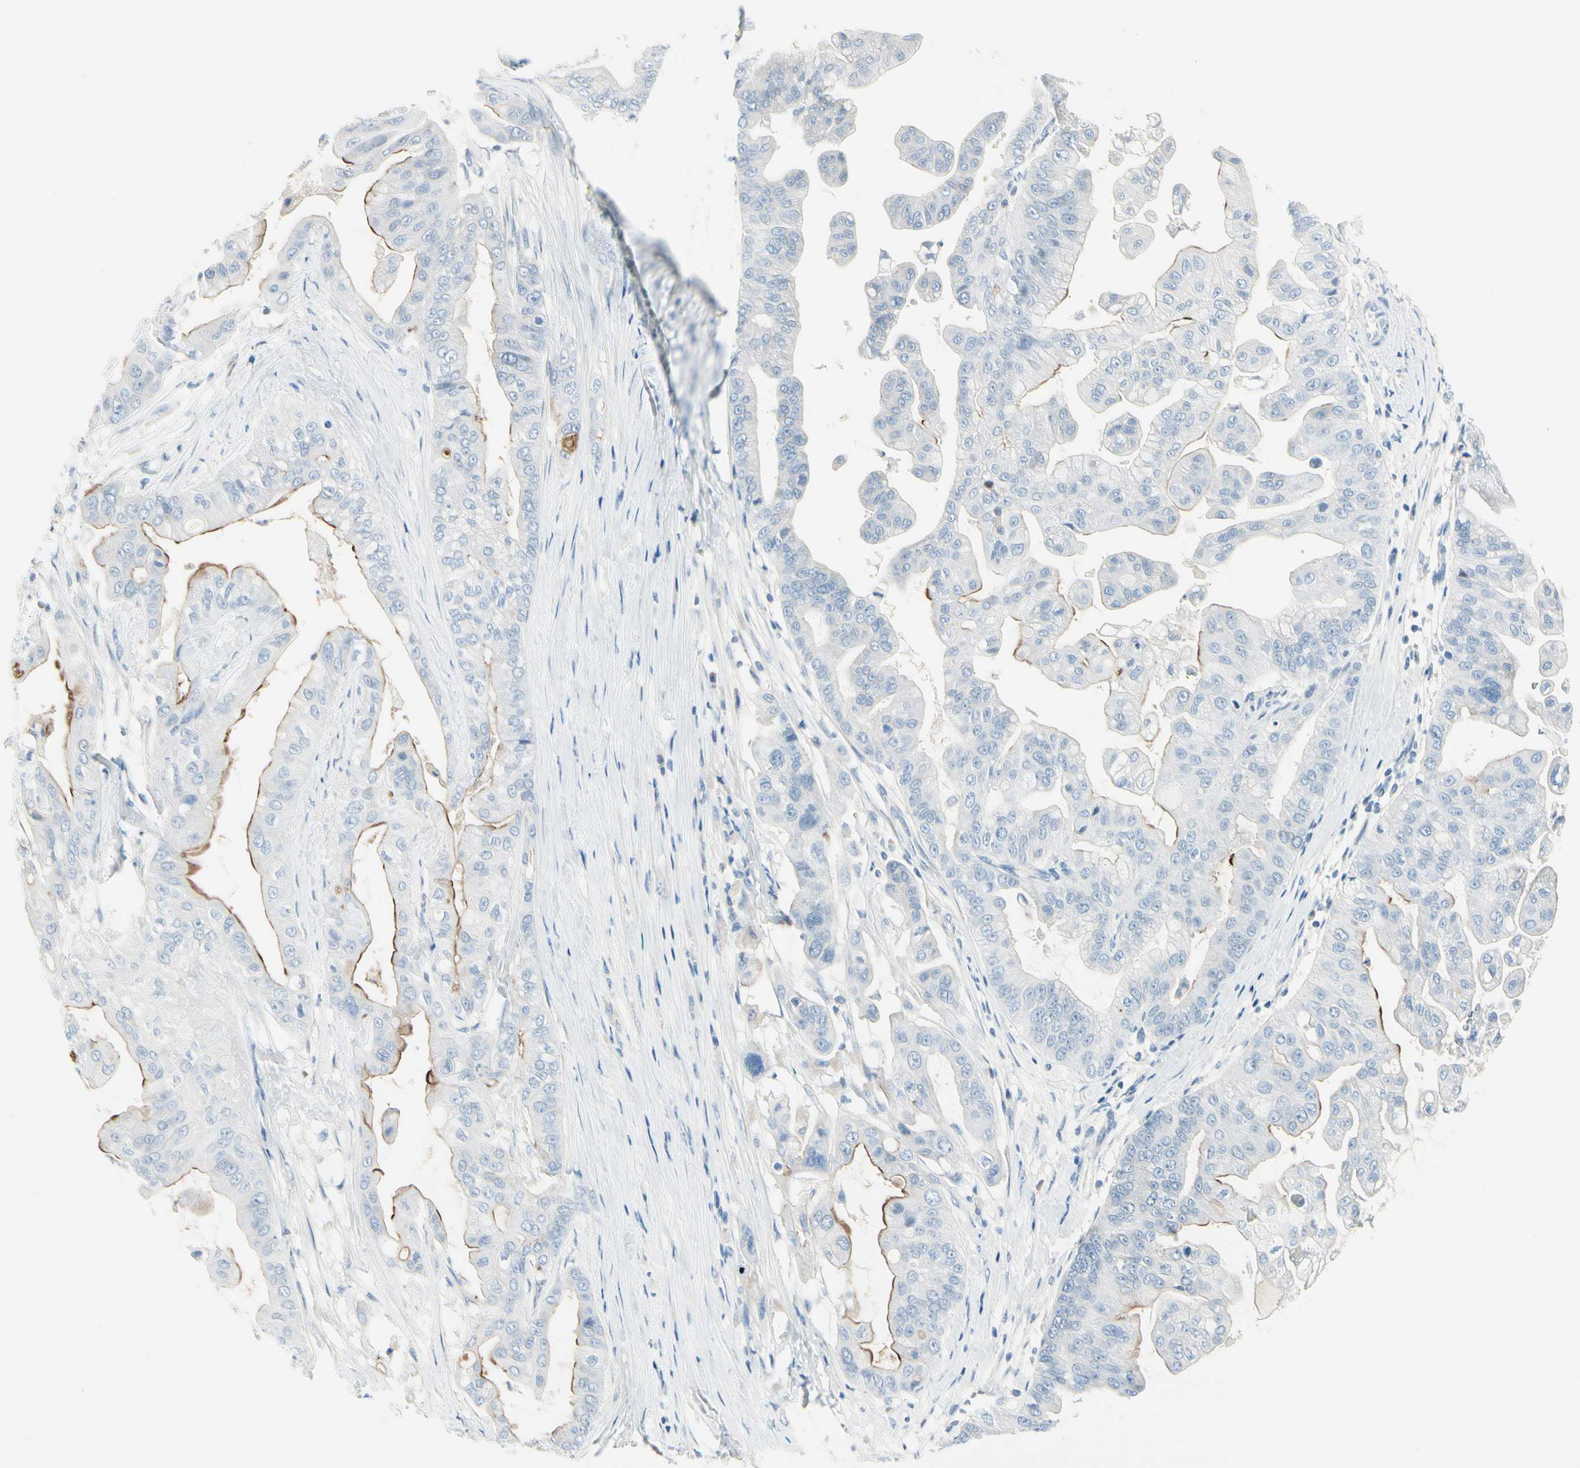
{"staining": {"intensity": "moderate", "quantity": "<25%", "location": "cytoplasmic/membranous"}, "tissue": "pancreatic cancer", "cell_type": "Tumor cells", "image_type": "cancer", "snomed": [{"axis": "morphology", "description": "Adenocarcinoma, NOS"}, {"axis": "topography", "description": "Pancreas"}], "caption": "A brown stain labels moderate cytoplasmic/membranous staining of a protein in pancreatic adenocarcinoma tumor cells.", "gene": "PEBP1", "patient": {"sex": "female", "age": 75}}